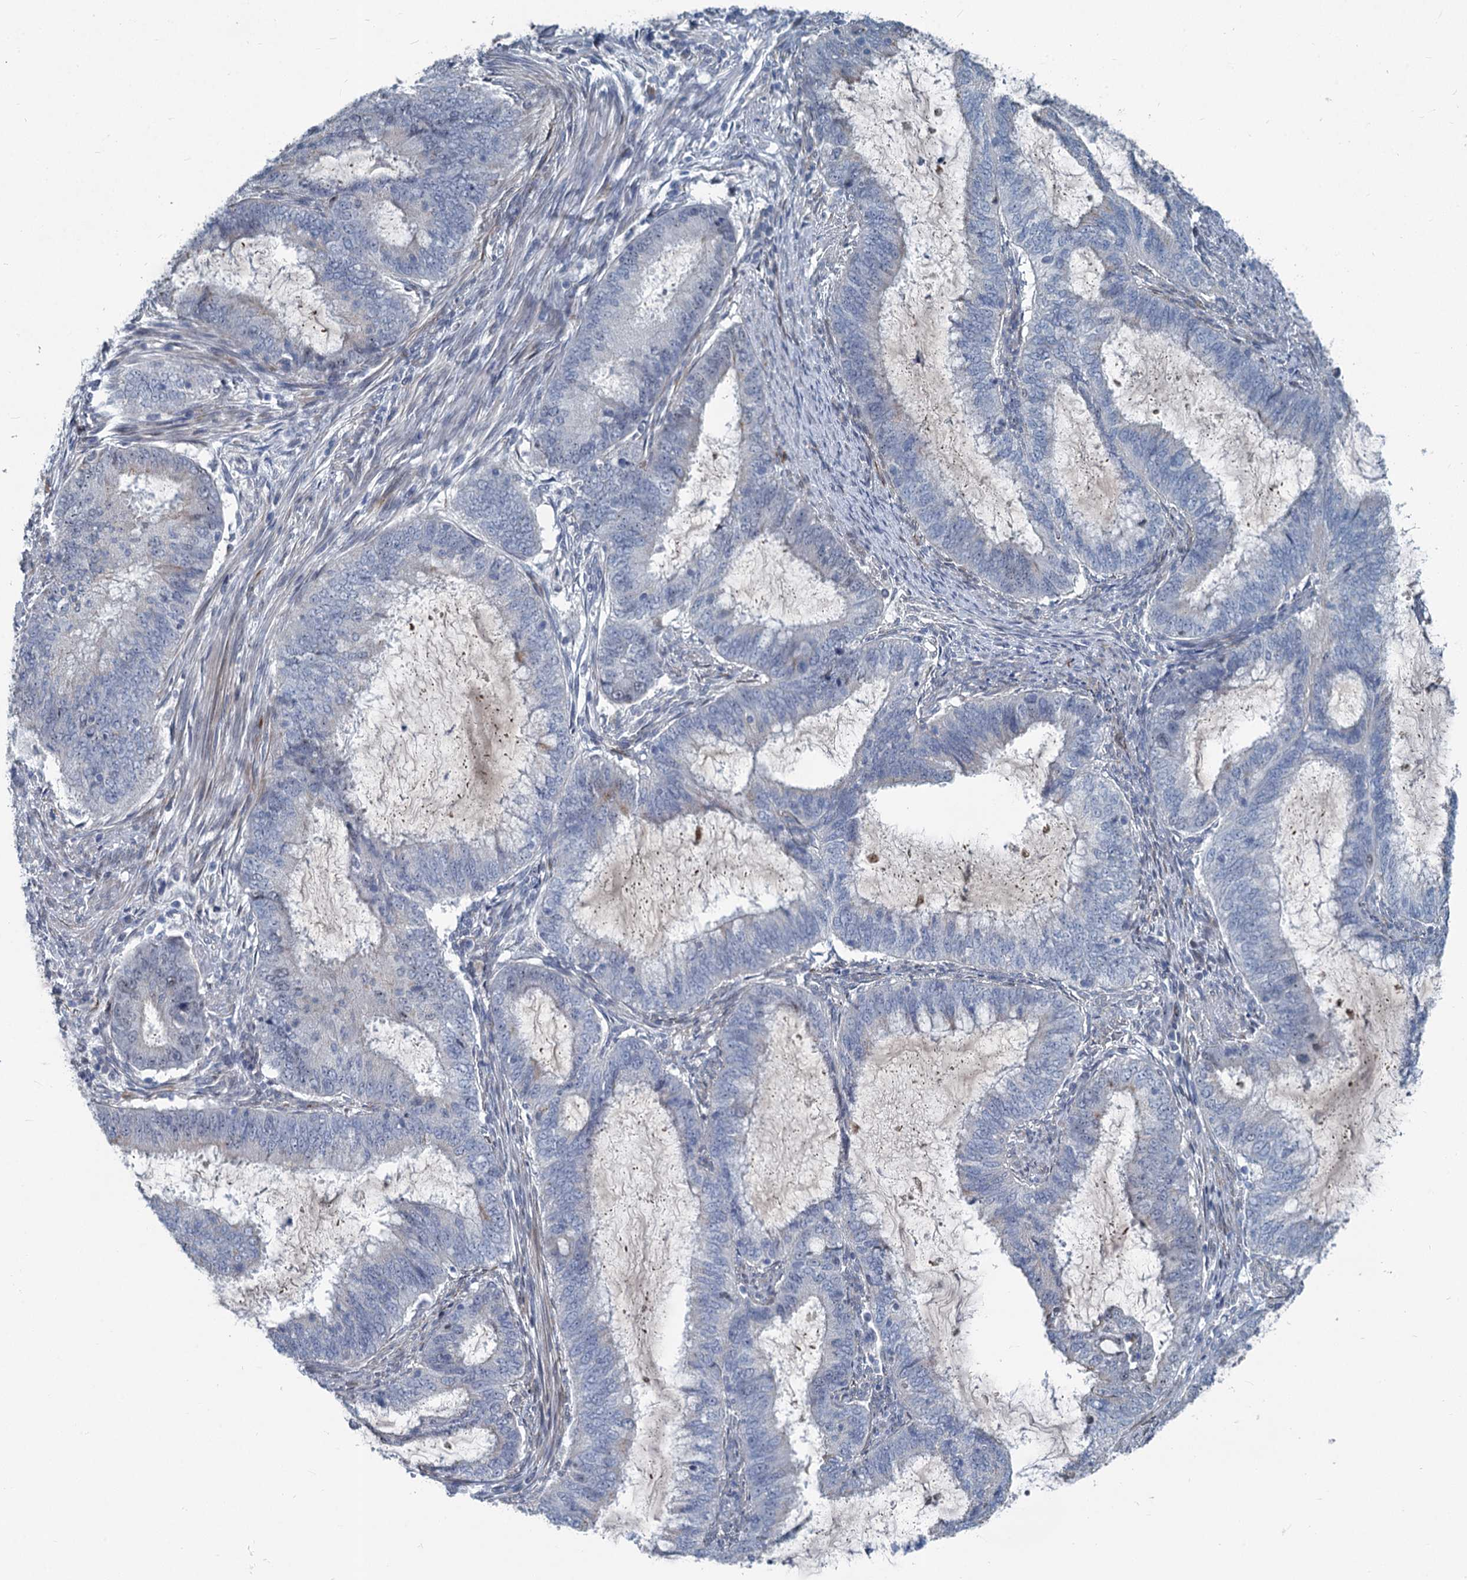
{"staining": {"intensity": "negative", "quantity": "none", "location": "none"}, "tissue": "endometrial cancer", "cell_type": "Tumor cells", "image_type": "cancer", "snomed": [{"axis": "morphology", "description": "Adenocarcinoma, NOS"}, {"axis": "topography", "description": "Endometrium"}], "caption": "Immunohistochemistry (IHC) of adenocarcinoma (endometrial) exhibits no staining in tumor cells.", "gene": "ASXL3", "patient": {"sex": "female", "age": 51}}